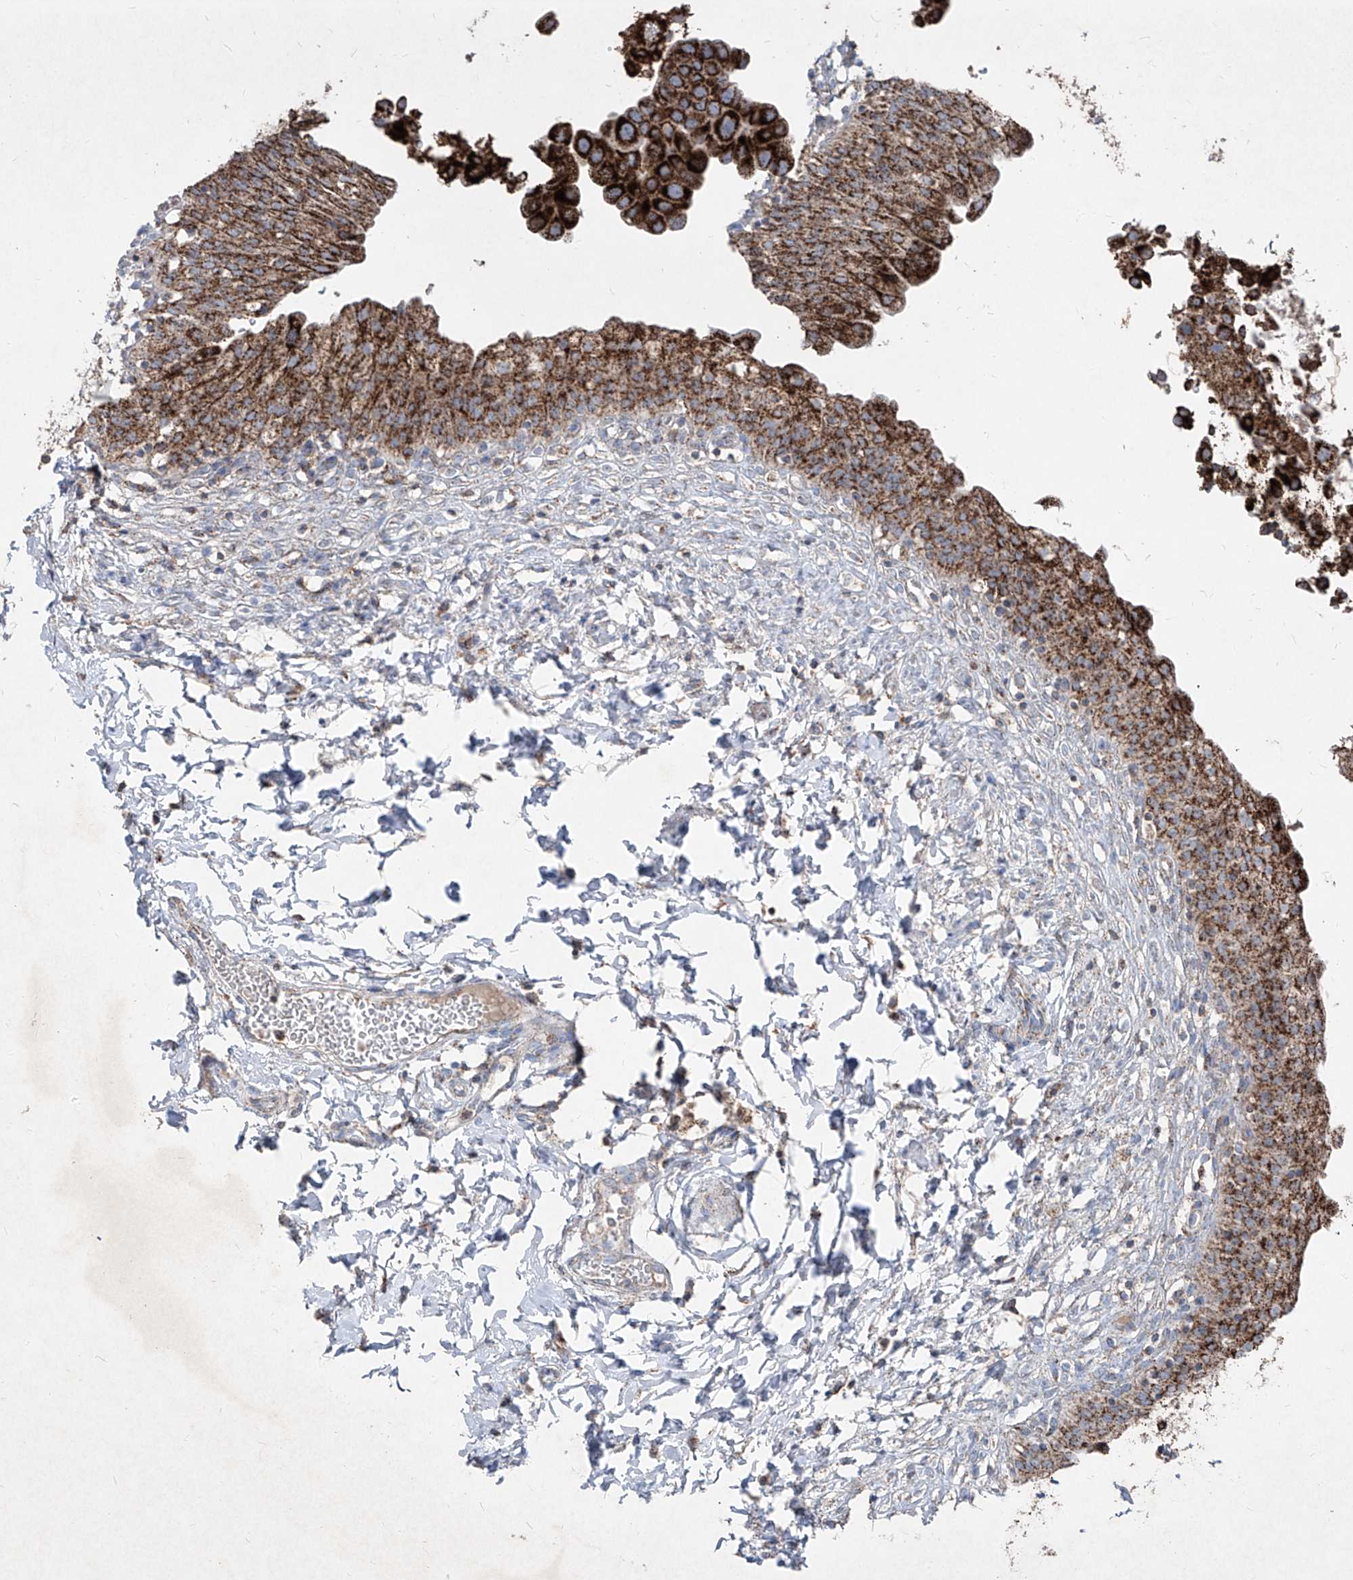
{"staining": {"intensity": "strong", "quantity": ">75%", "location": "cytoplasmic/membranous"}, "tissue": "urinary bladder", "cell_type": "Urothelial cells", "image_type": "normal", "snomed": [{"axis": "morphology", "description": "Normal tissue, NOS"}, {"axis": "topography", "description": "Urinary bladder"}], "caption": "Immunohistochemical staining of unremarkable human urinary bladder demonstrates >75% levels of strong cytoplasmic/membranous protein positivity in about >75% of urothelial cells.", "gene": "ABCD3", "patient": {"sex": "male", "age": 55}}